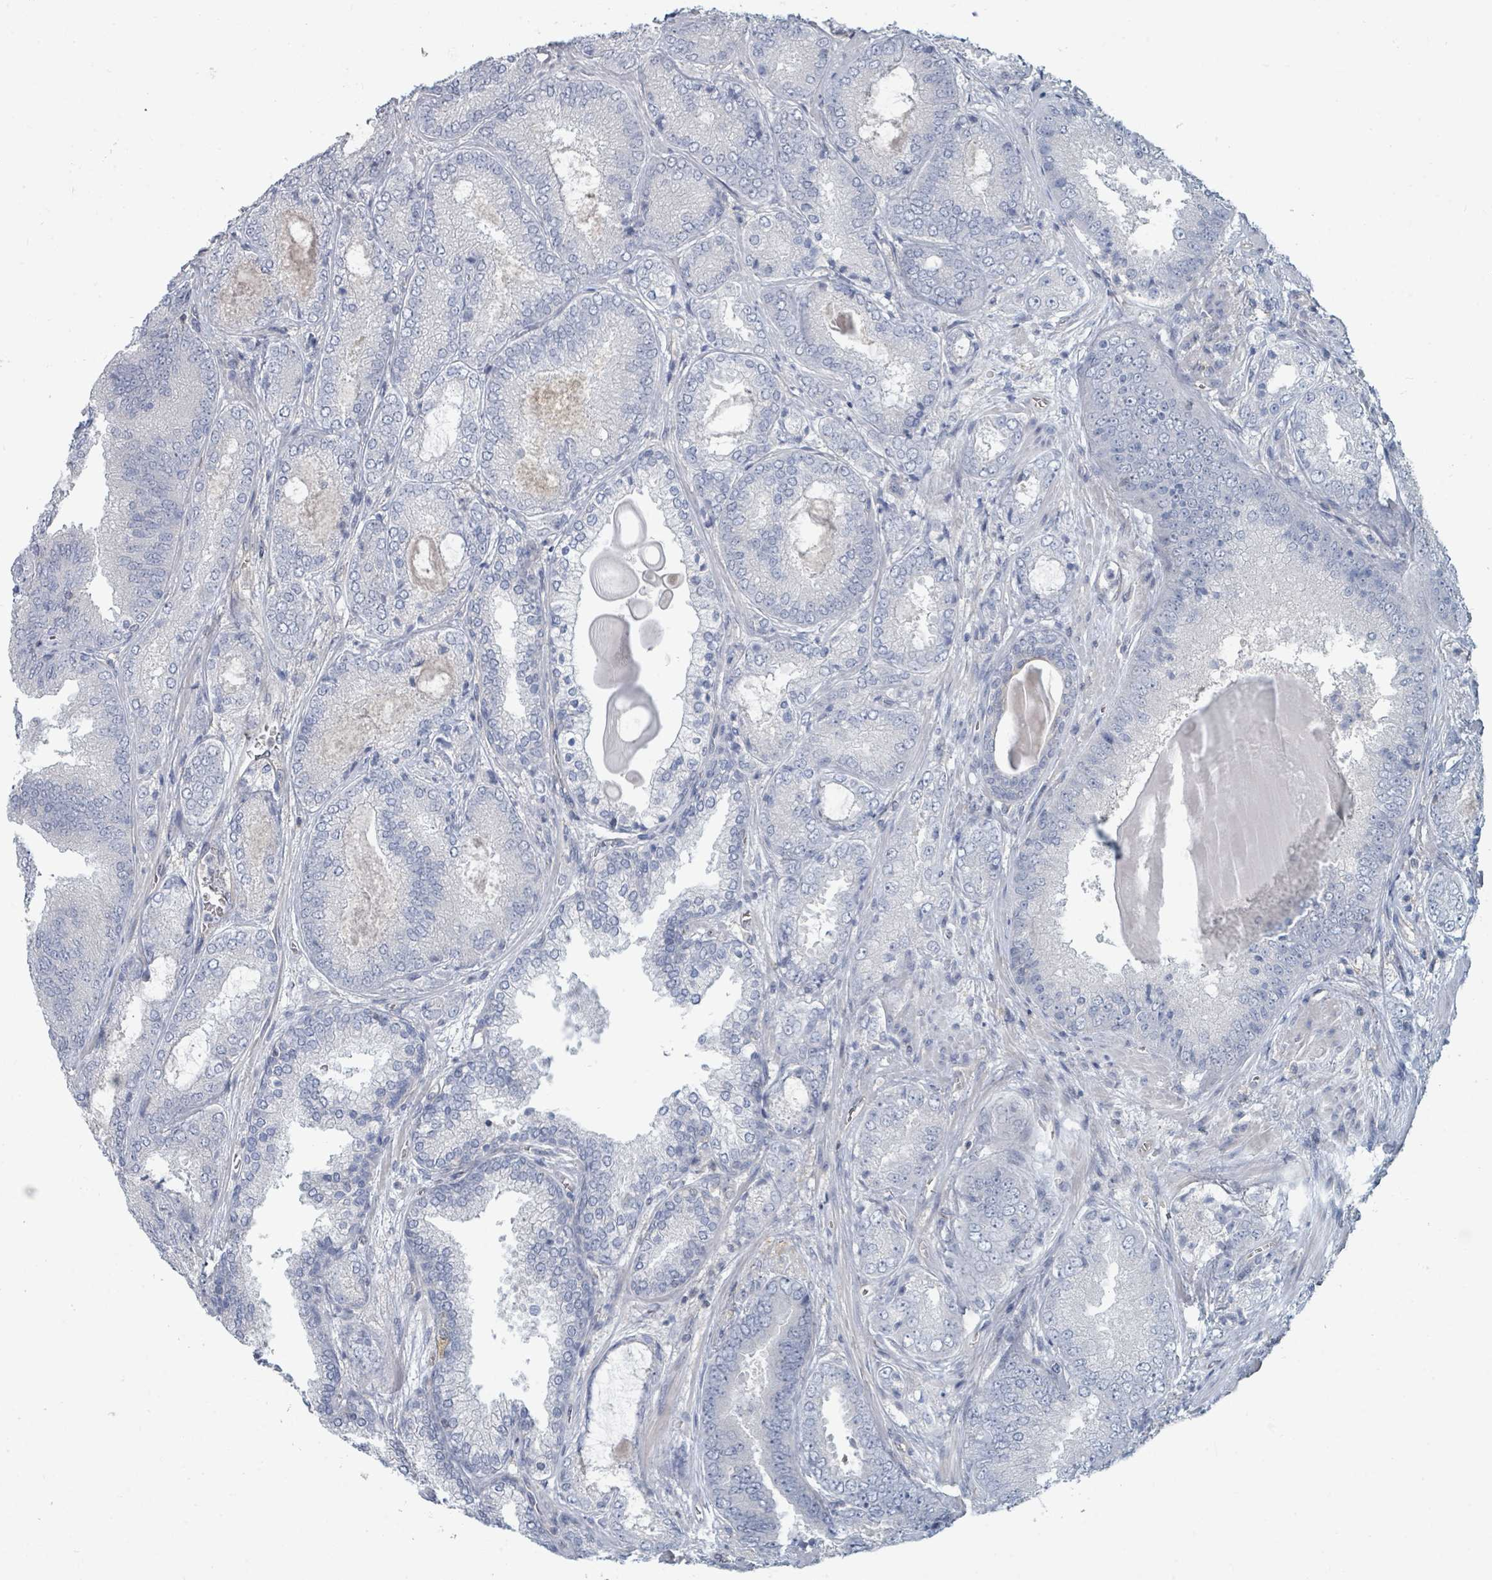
{"staining": {"intensity": "negative", "quantity": "none", "location": "none"}, "tissue": "prostate cancer", "cell_type": "Tumor cells", "image_type": "cancer", "snomed": [{"axis": "morphology", "description": "Adenocarcinoma, High grade"}, {"axis": "topography", "description": "Prostate"}], "caption": "This histopathology image is of prostate high-grade adenocarcinoma stained with immunohistochemistry to label a protein in brown with the nuclei are counter-stained blue. There is no expression in tumor cells. (DAB immunohistochemistry with hematoxylin counter stain).", "gene": "SLC25A45", "patient": {"sex": "male", "age": 63}}